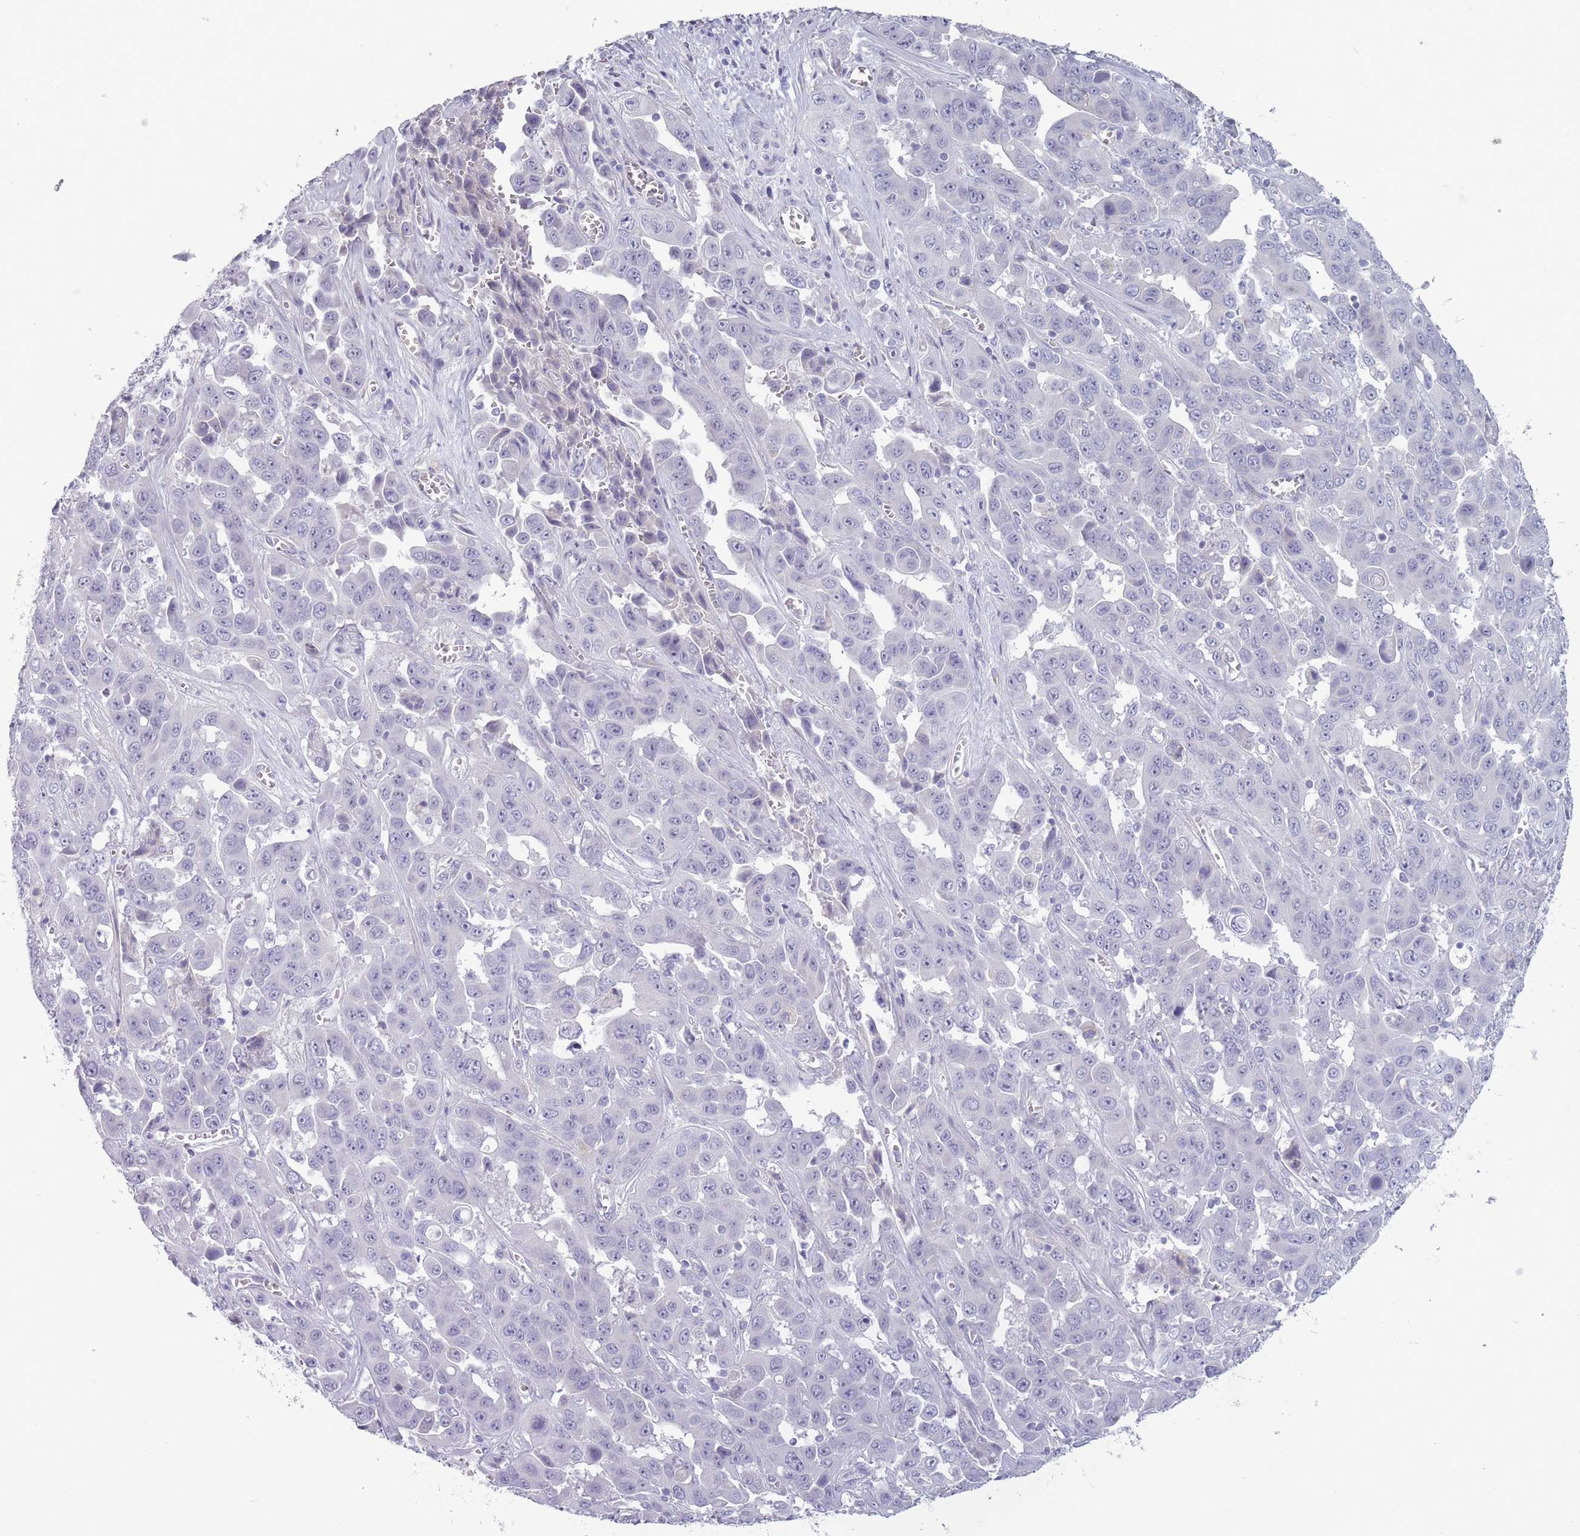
{"staining": {"intensity": "moderate", "quantity": "<25%", "location": "cytoplasmic/membranous"}, "tissue": "liver cancer", "cell_type": "Tumor cells", "image_type": "cancer", "snomed": [{"axis": "morphology", "description": "Cholangiocarcinoma"}, {"axis": "topography", "description": "Liver"}], "caption": "About <25% of tumor cells in liver cancer demonstrate moderate cytoplasmic/membranous protein expression as visualized by brown immunohistochemical staining.", "gene": "PAIP2B", "patient": {"sex": "female", "age": 52}}